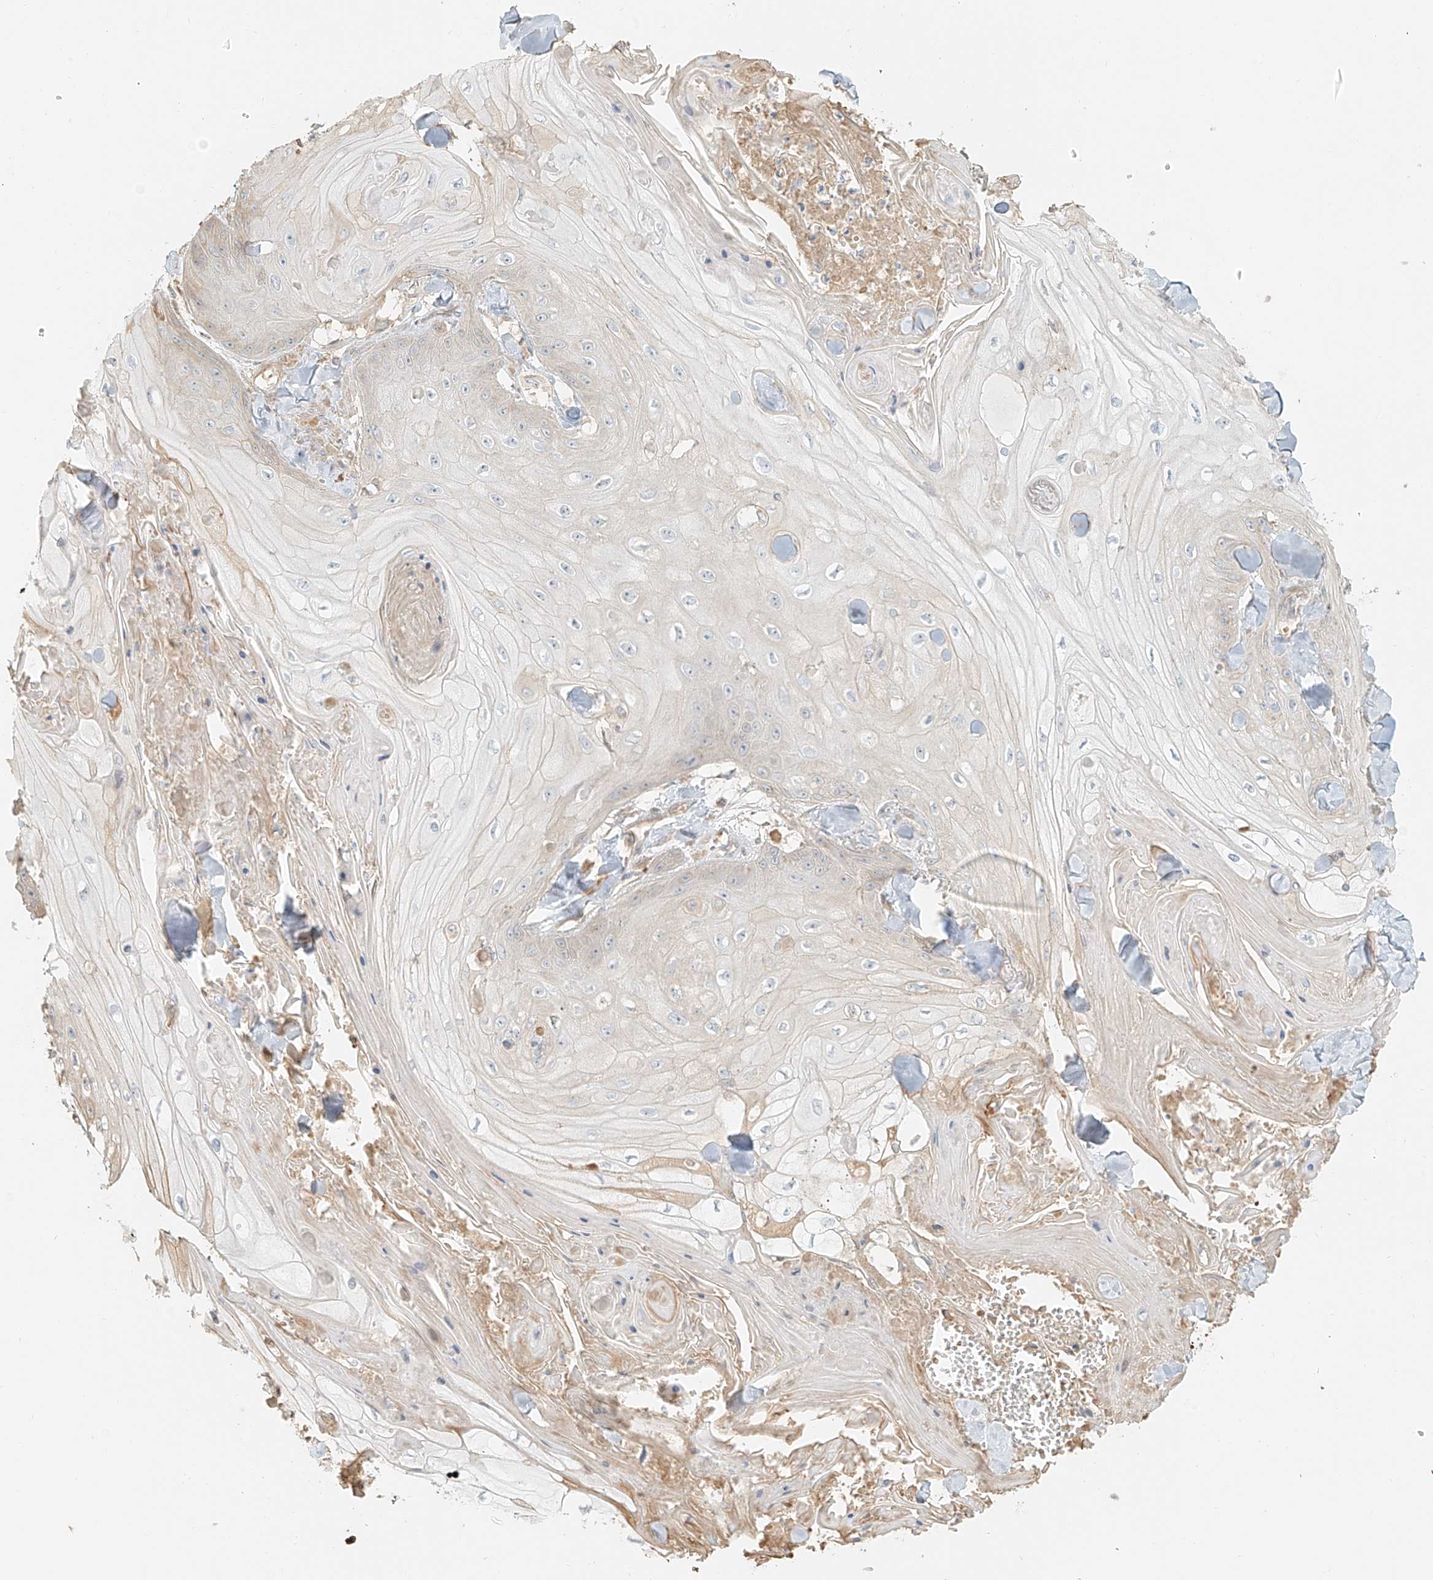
{"staining": {"intensity": "negative", "quantity": "none", "location": "none"}, "tissue": "skin cancer", "cell_type": "Tumor cells", "image_type": "cancer", "snomed": [{"axis": "morphology", "description": "Squamous cell carcinoma, NOS"}, {"axis": "topography", "description": "Skin"}], "caption": "Immunohistochemistry image of neoplastic tissue: squamous cell carcinoma (skin) stained with DAB shows no significant protein expression in tumor cells.", "gene": "UPK1B", "patient": {"sex": "male", "age": 74}}